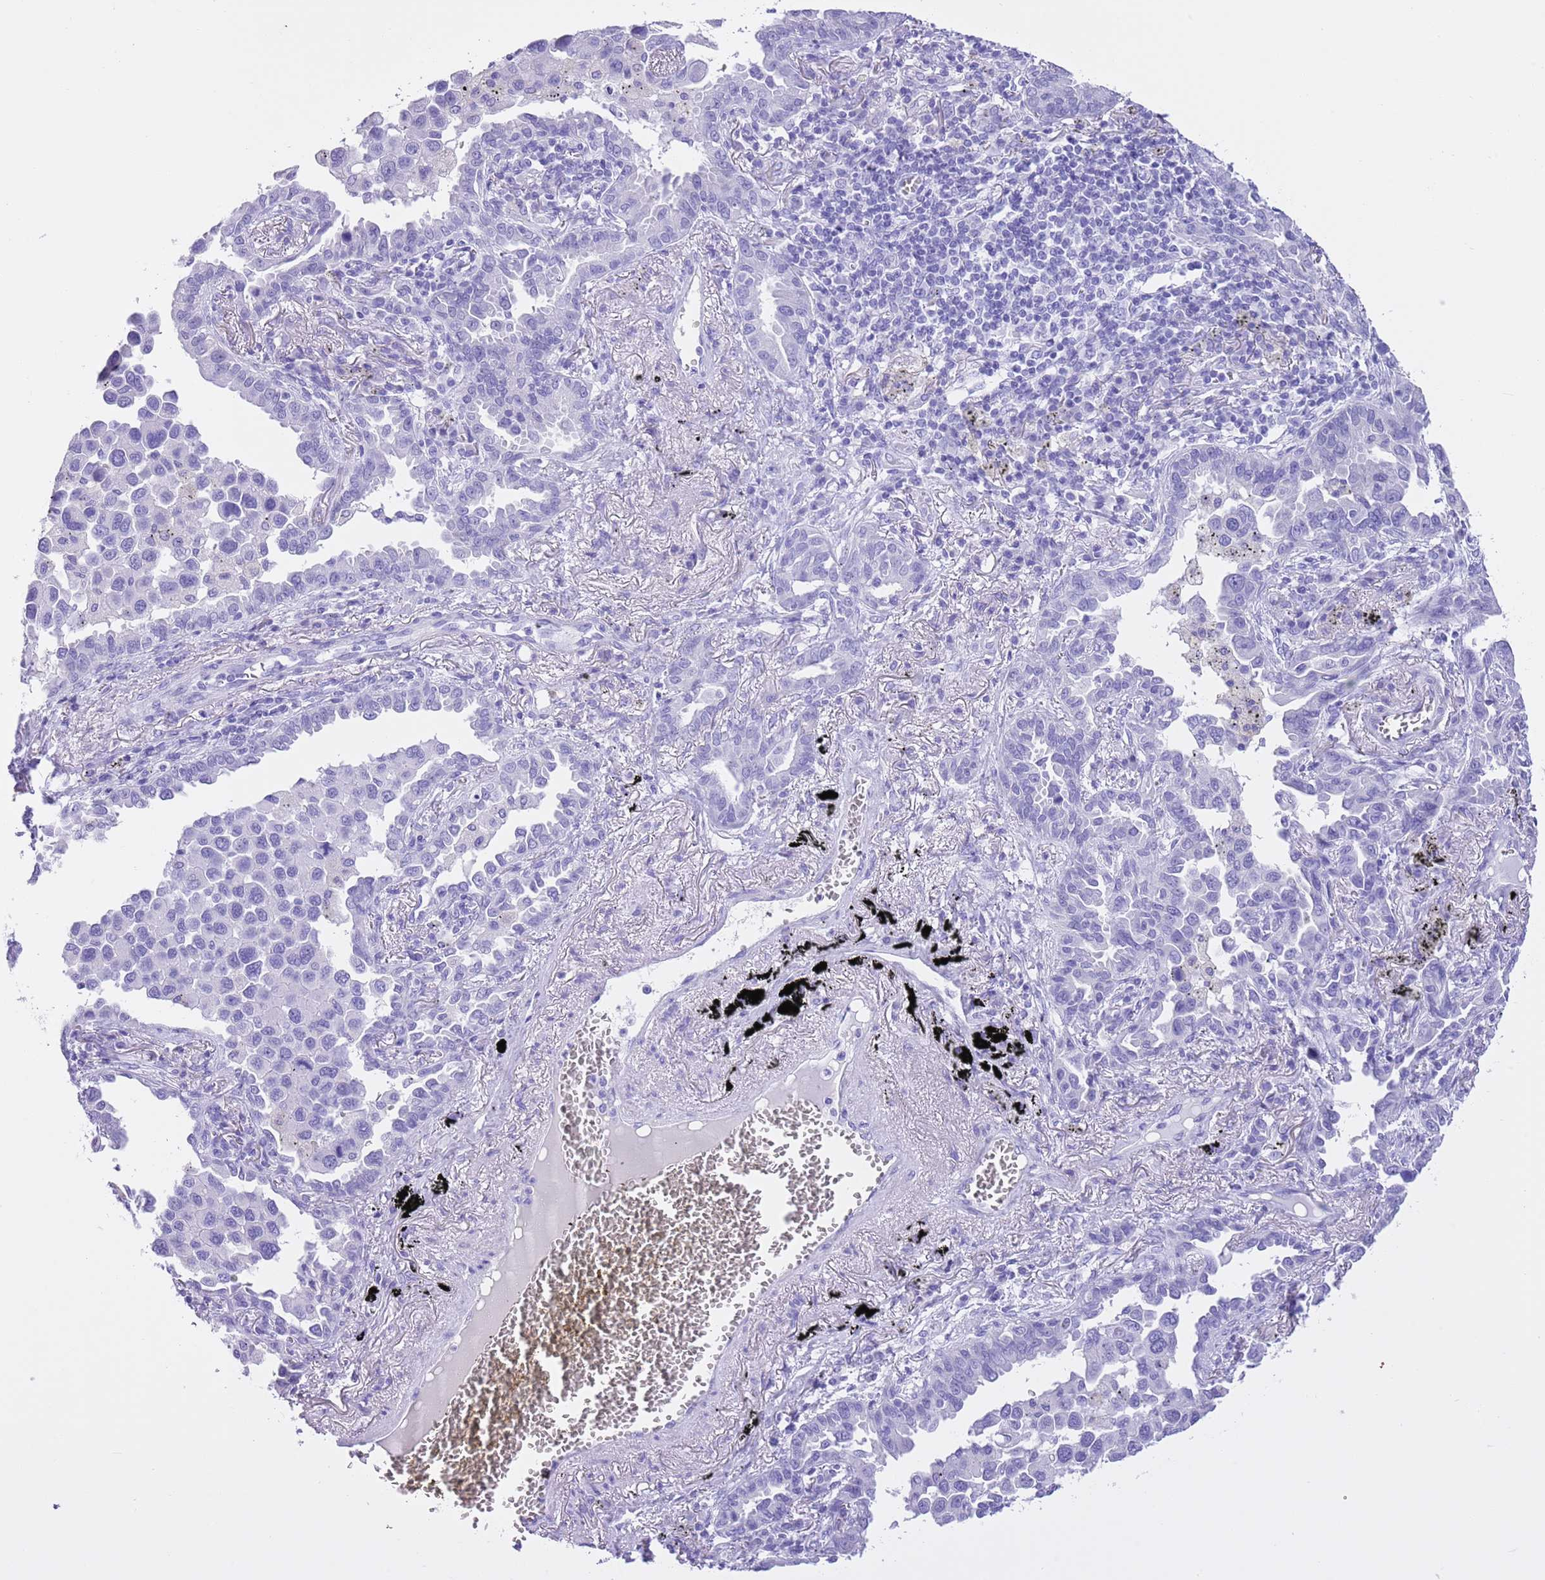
{"staining": {"intensity": "negative", "quantity": "none", "location": "none"}, "tissue": "lung cancer", "cell_type": "Tumor cells", "image_type": "cancer", "snomed": [{"axis": "morphology", "description": "Adenocarcinoma, NOS"}, {"axis": "topography", "description": "Lung"}], "caption": "IHC micrograph of neoplastic tissue: lung adenocarcinoma stained with DAB reveals no significant protein expression in tumor cells.", "gene": "TMEM185B", "patient": {"sex": "male", "age": 67}}